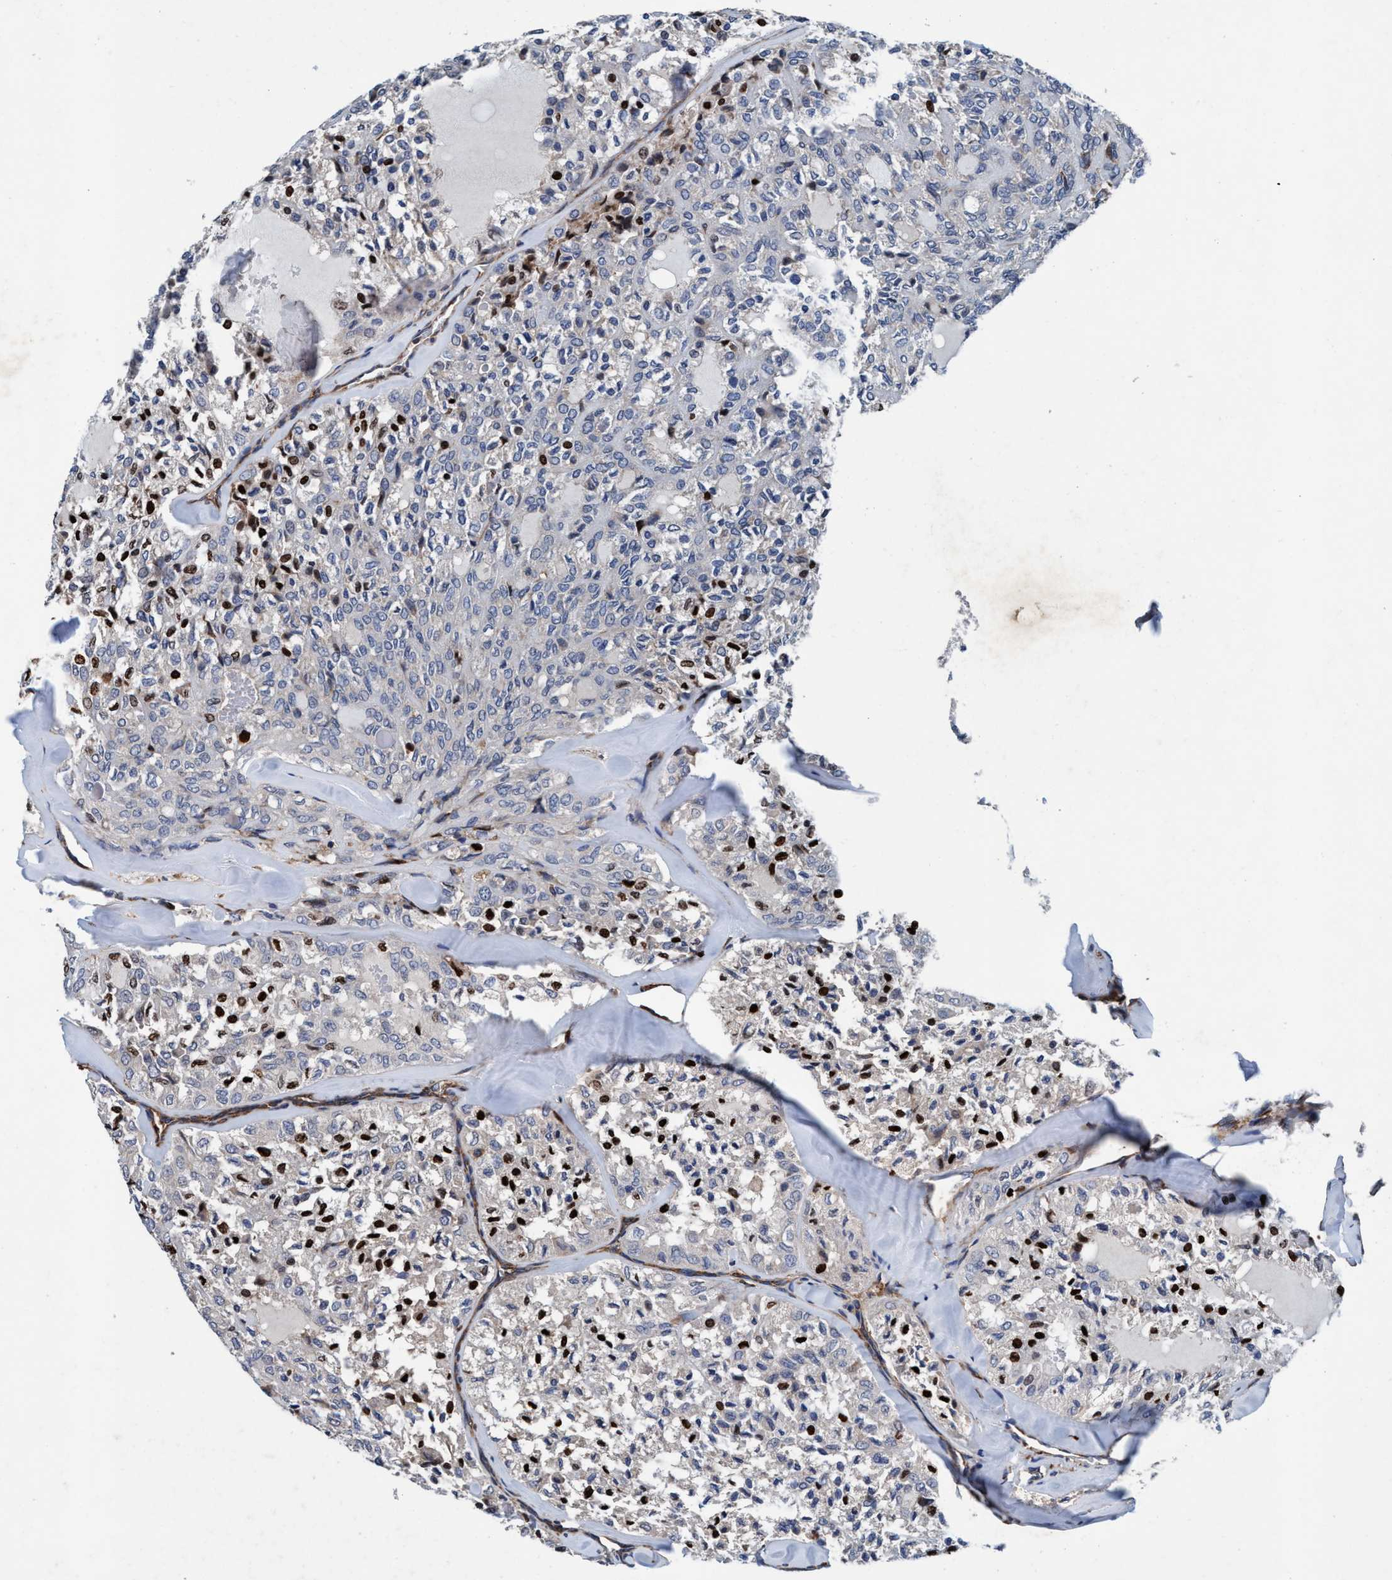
{"staining": {"intensity": "strong", "quantity": "<25%", "location": "nuclear"}, "tissue": "thyroid cancer", "cell_type": "Tumor cells", "image_type": "cancer", "snomed": [{"axis": "morphology", "description": "Follicular adenoma carcinoma, NOS"}, {"axis": "topography", "description": "Thyroid gland"}], "caption": "This is a photomicrograph of immunohistochemistry staining of follicular adenoma carcinoma (thyroid), which shows strong expression in the nuclear of tumor cells.", "gene": "ENDOG", "patient": {"sex": "male", "age": 75}}